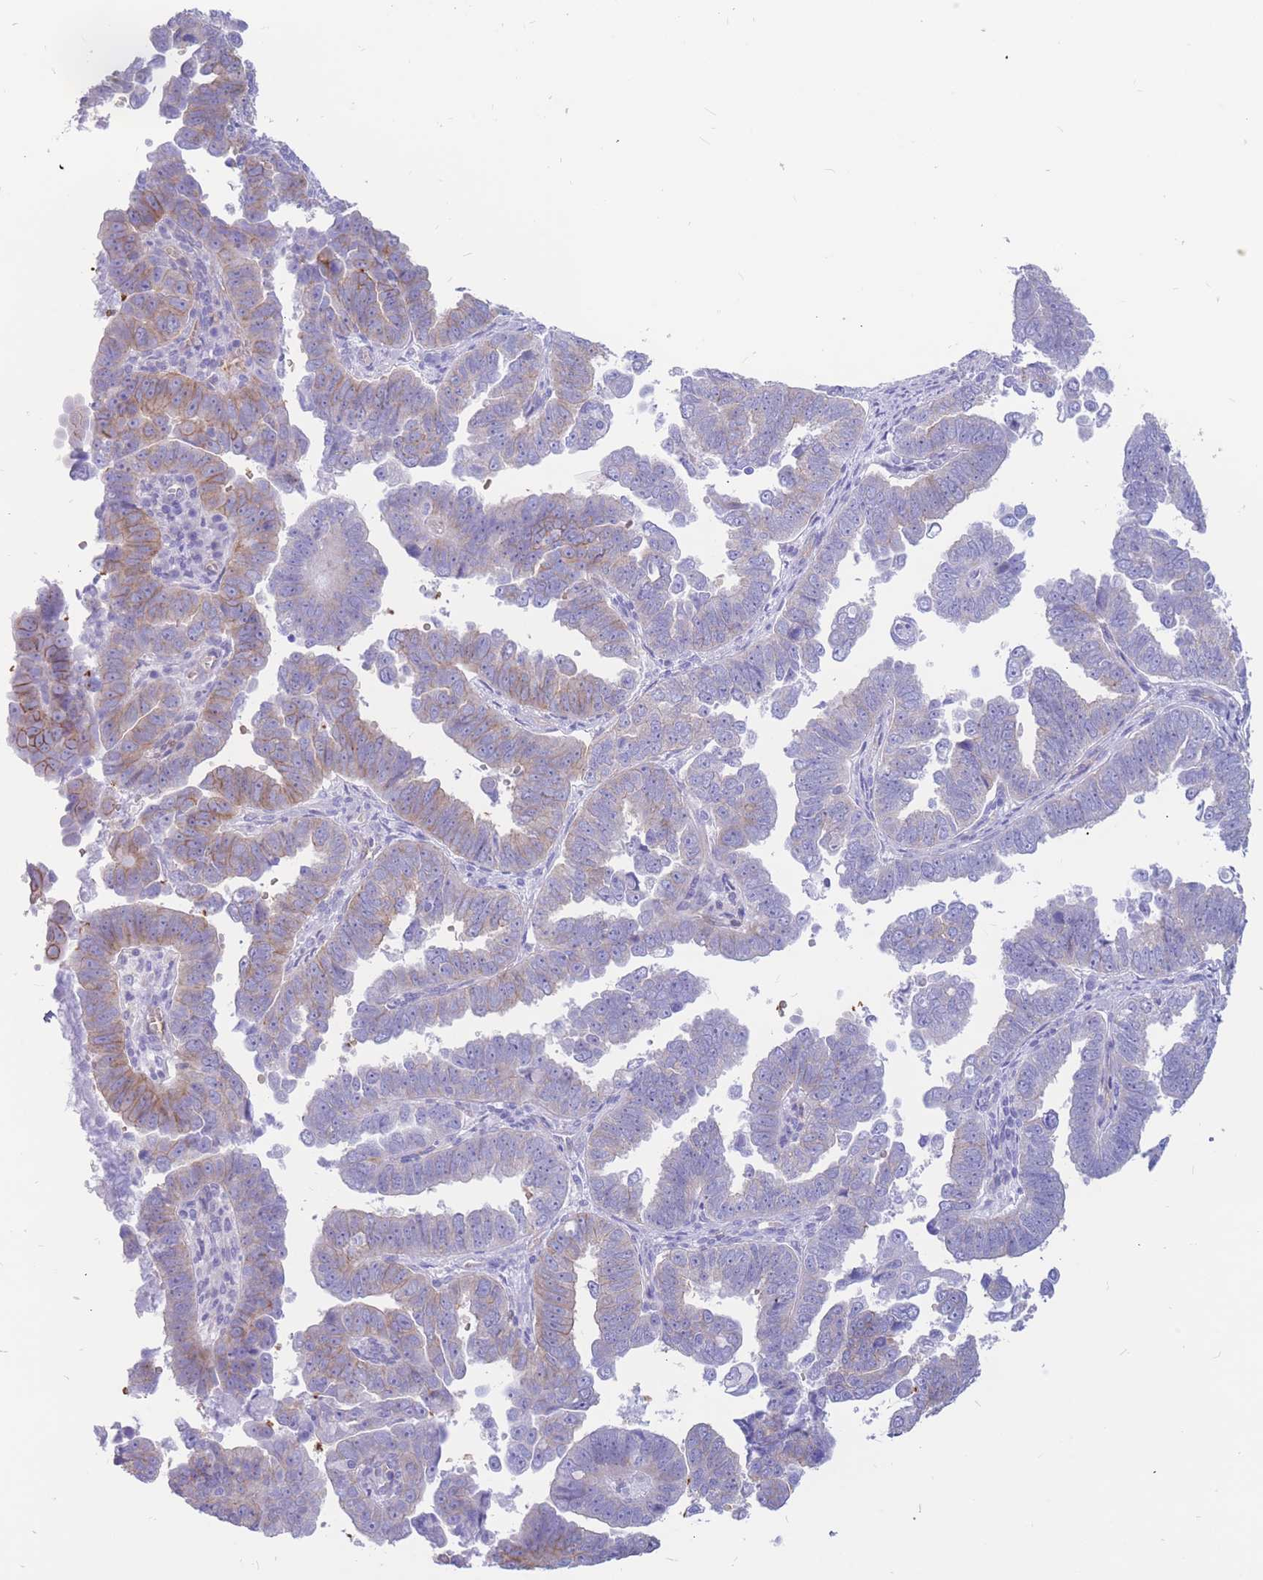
{"staining": {"intensity": "moderate", "quantity": "<25%", "location": "cytoplasmic/membranous"}, "tissue": "endometrial cancer", "cell_type": "Tumor cells", "image_type": "cancer", "snomed": [{"axis": "morphology", "description": "Adenocarcinoma, NOS"}, {"axis": "topography", "description": "Endometrium"}], "caption": "Protein staining by immunohistochemistry displays moderate cytoplasmic/membranous expression in approximately <25% of tumor cells in endometrial adenocarcinoma. The staining was performed using DAB, with brown indicating positive protein expression. Nuclei are stained blue with hematoxylin.", "gene": "ADD2", "patient": {"sex": "female", "age": 75}}